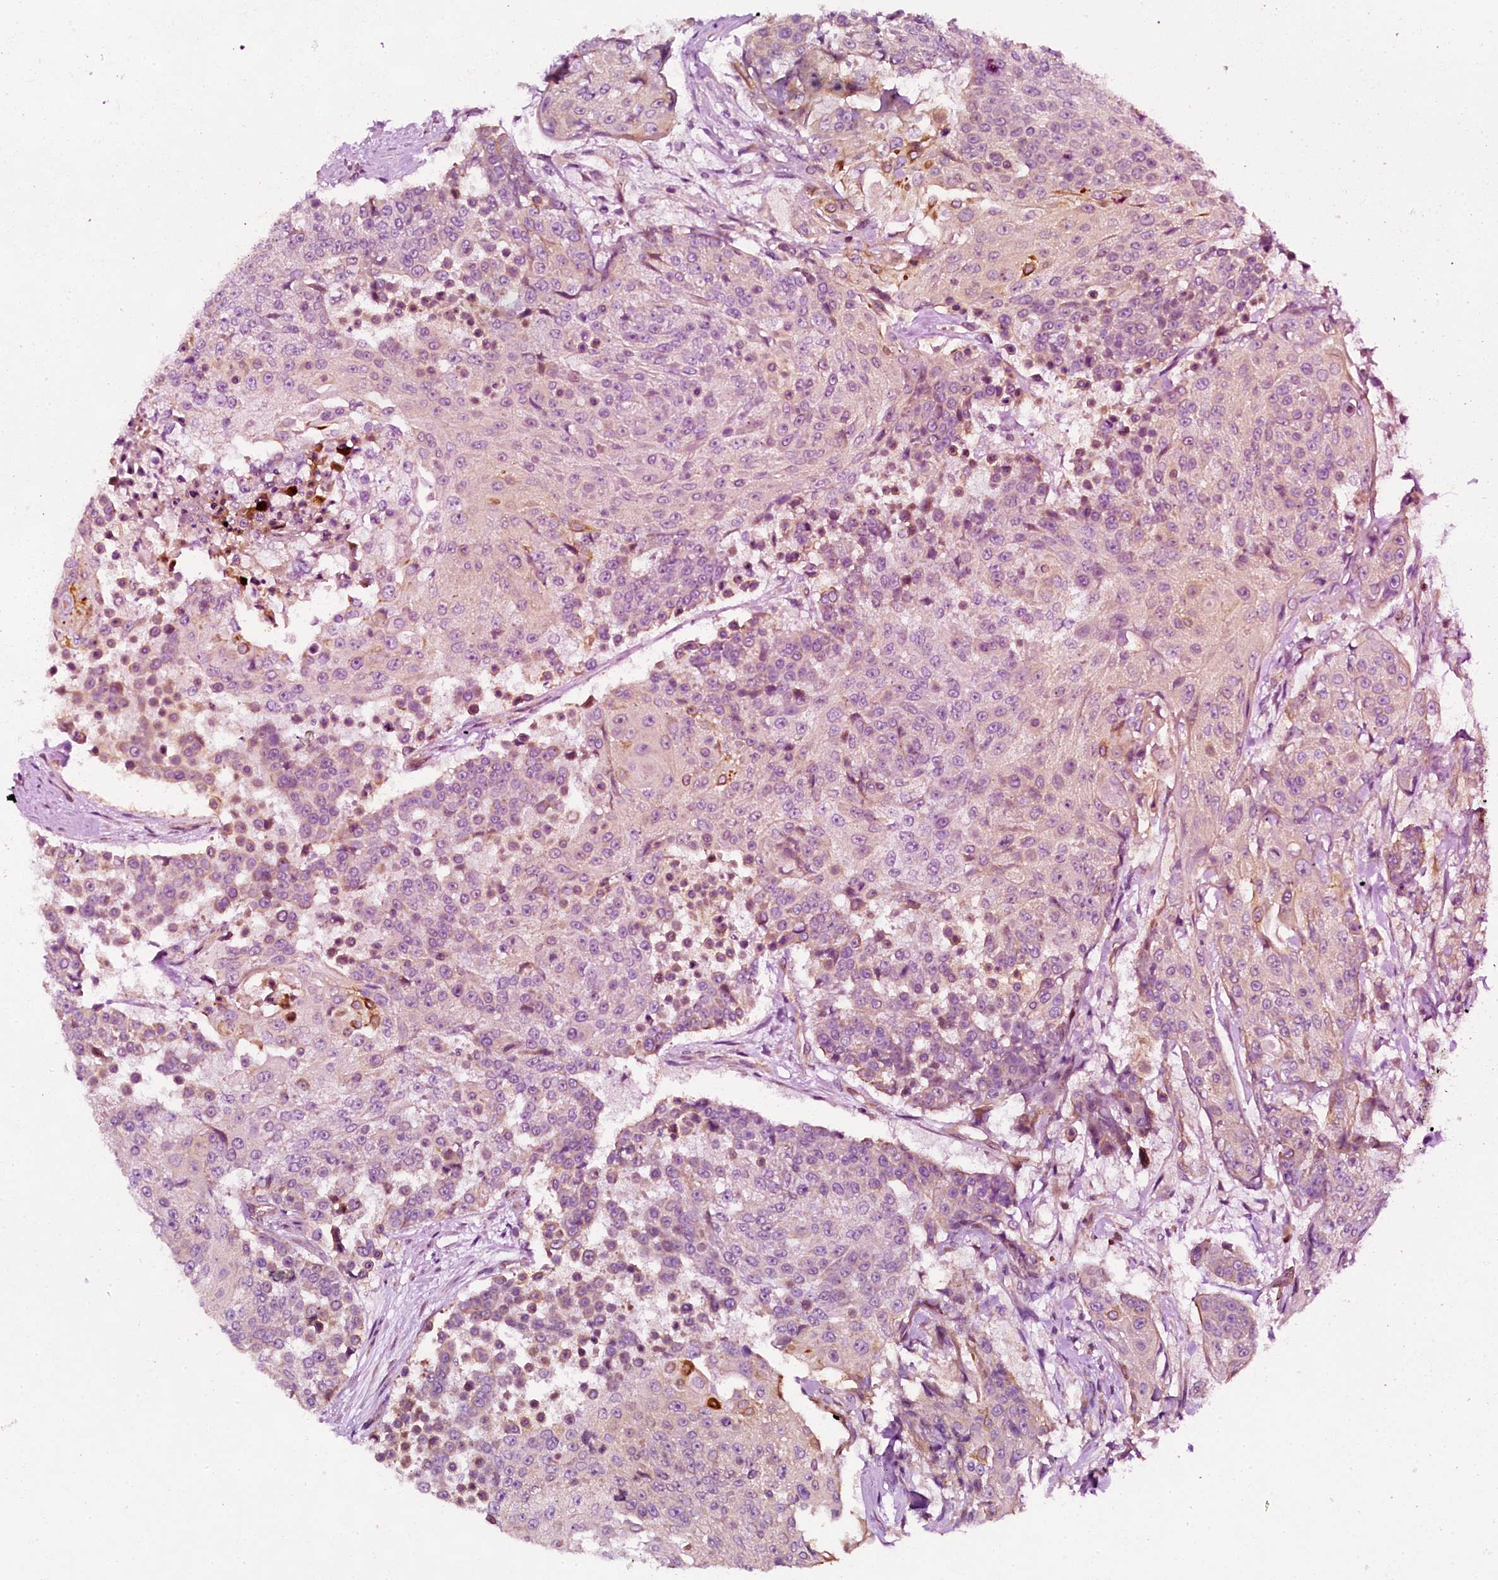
{"staining": {"intensity": "moderate", "quantity": "<25%", "location": "cytoplasmic/membranous"}, "tissue": "urothelial cancer", "cell_type": "Tumor cells", "image_type": "cancer", "snomed": [{"axis": "morphology", "description": "Urothelial carcinoma, High grade"}, {"axis": "topography", "description": "Urinary bladder"}], "caption": "Tumor cells demonstrate low levels of moderate cytoplasmic/membranous staining in approximately <25% of cells in human urothelial carcinoma (high-grade). (DAB (3,3'-diaminobenzidine) = brown stain, brightfield microscopy at high magnification).", "gene": "SP4", "patient": {"sex": "female", "age": 63}}